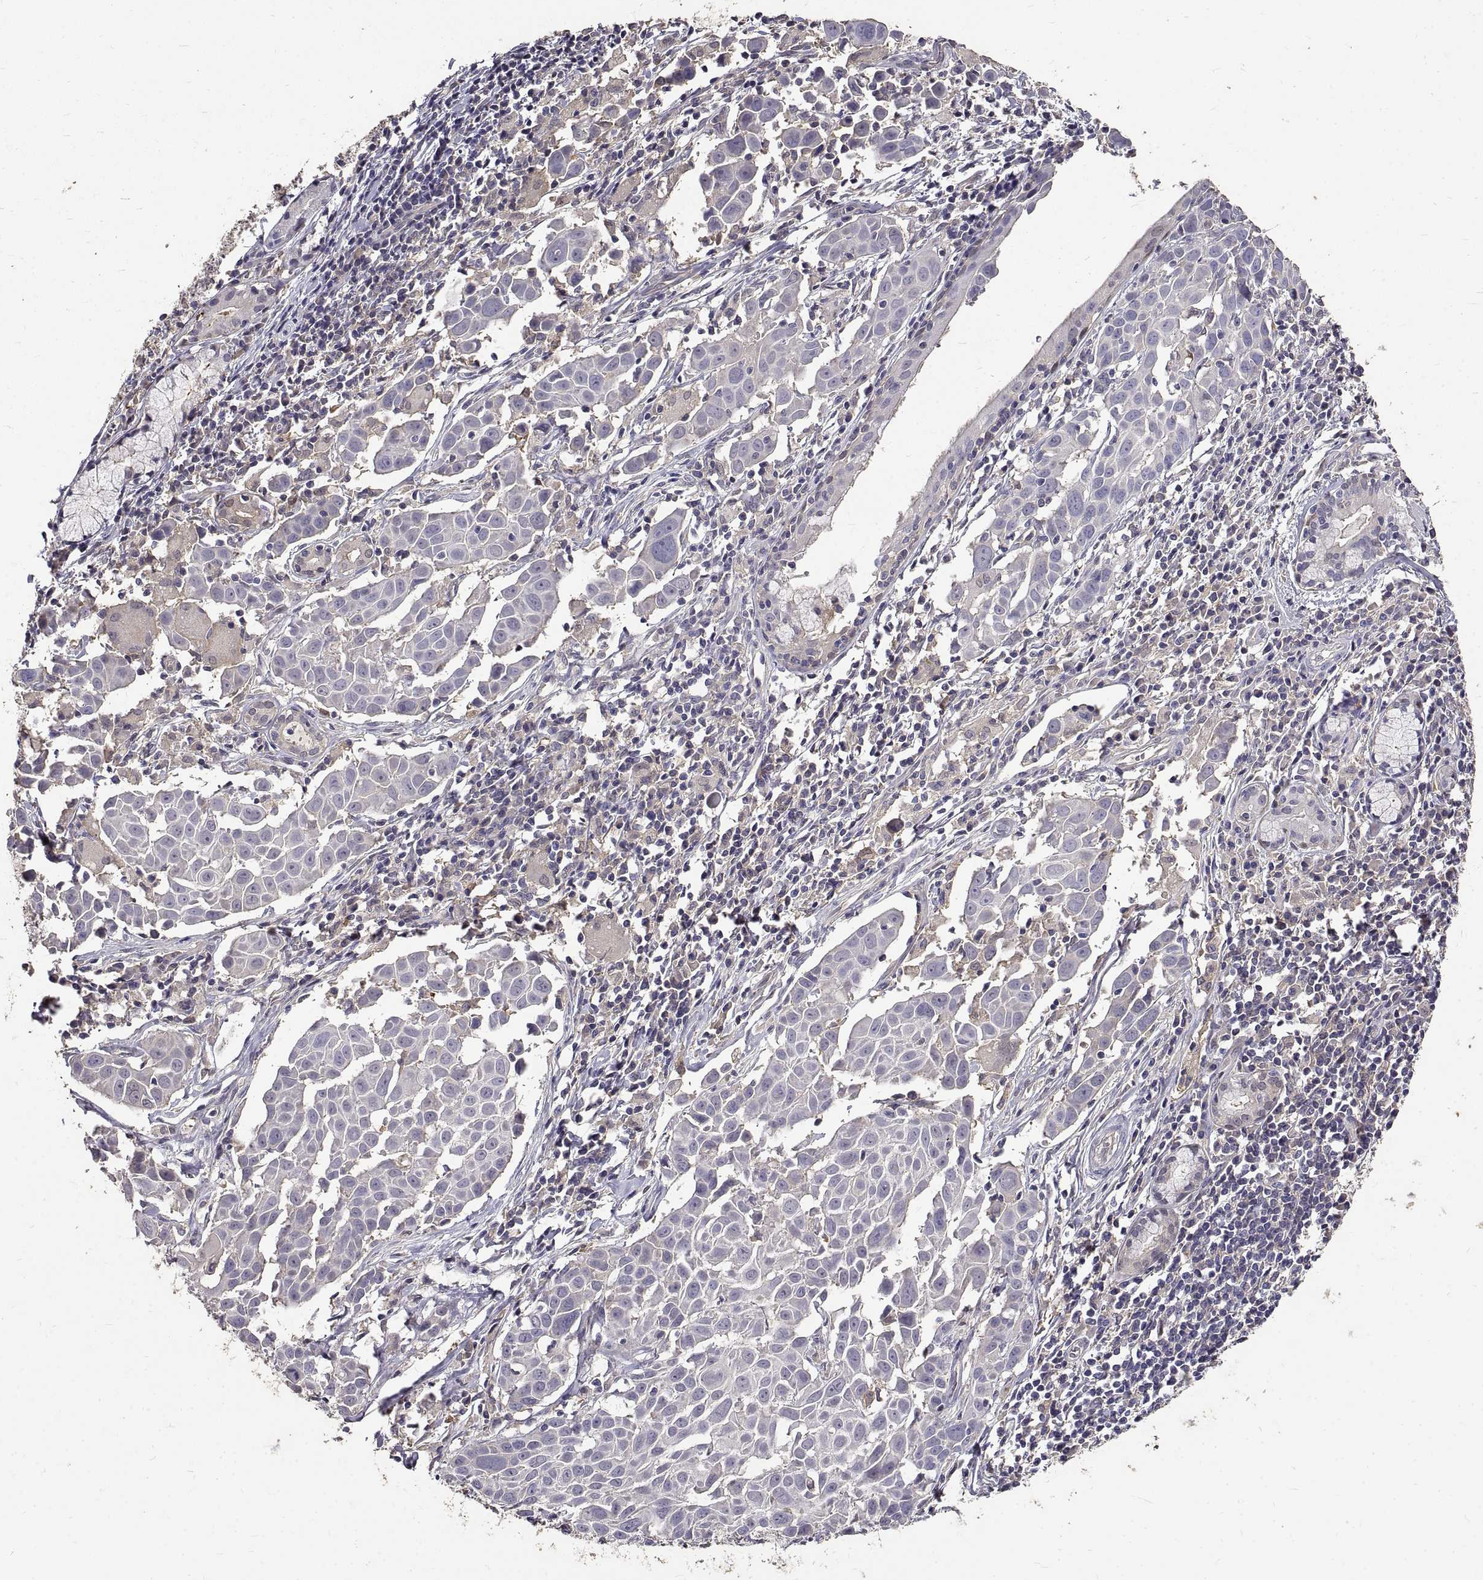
{"staining": {"intensity": "negative", "quantity": "none", "location": "none"}, "tissue": "lung cancer", "cell_type": "Tumor cells", "image_type": "cancer", "snomed": [{"axis": "morphology", "description": "Squamous cell carcinoma, NOS"}, {"axis": "topography", "description": "Lung"}], "caption": "Squamous cell carcinoma (lung) stained for a protein using IHC reveals no positivity tumor cells.", "gene": "PEA15", "patient": {"sex": "male", "age": 57}}